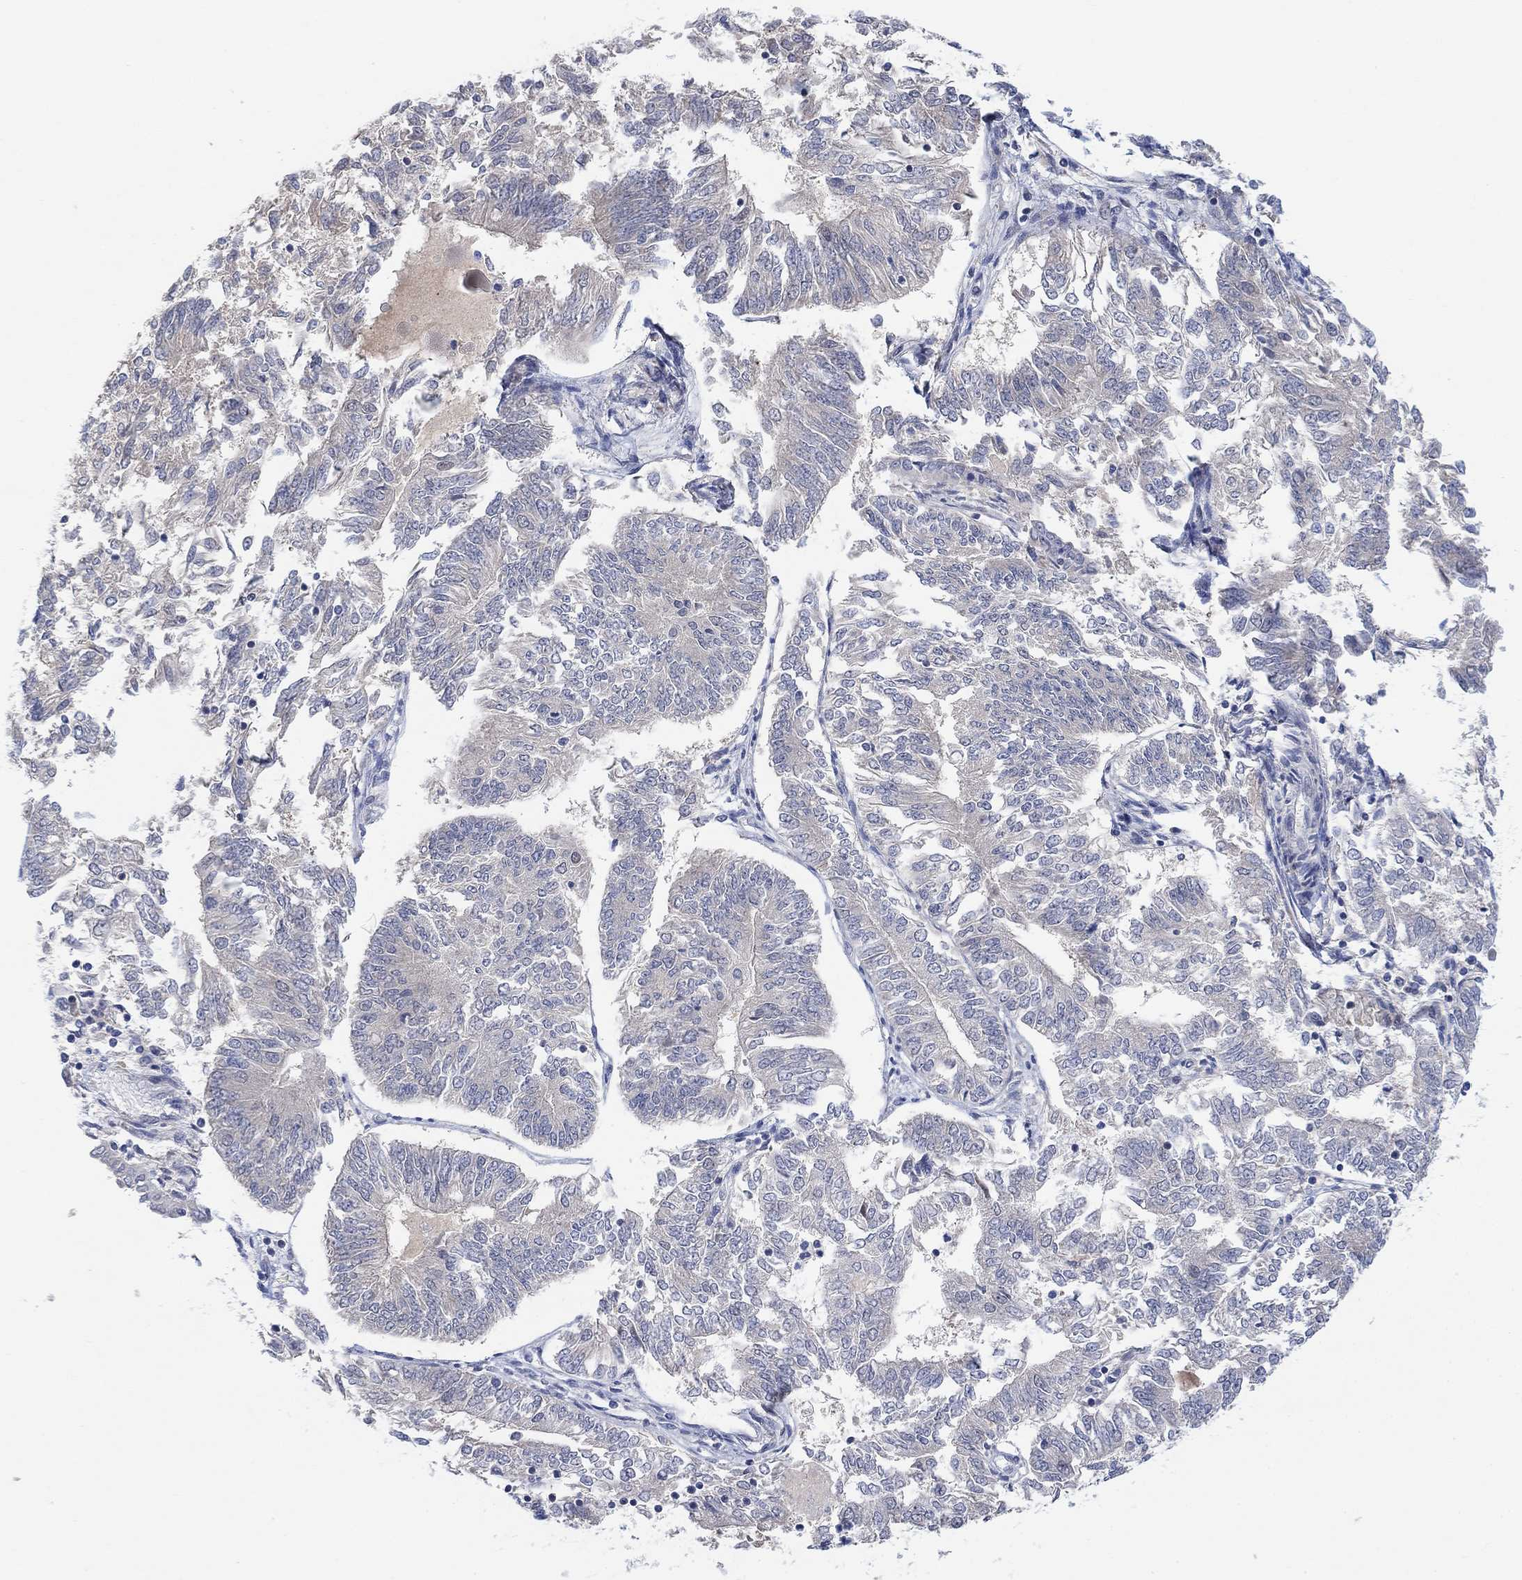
{"staining": {"intensity": "negative", "quantity": "none", "location": "none"}, "tissue": "endometrial cancer", "cell_type": "Tumor cells", "image_type": "cancer", "snomed": [{"axis": "morphology", "description": "Adenocarcinoma, NOS"}, {"axis": "topography", "description": "Endometrium"}], "caption": "Tumor cells show no significant expression in endometrial cancer (adenocarcinoma).", "gene": "CNTF", "patient": {"sex": "female", "age": 58}}